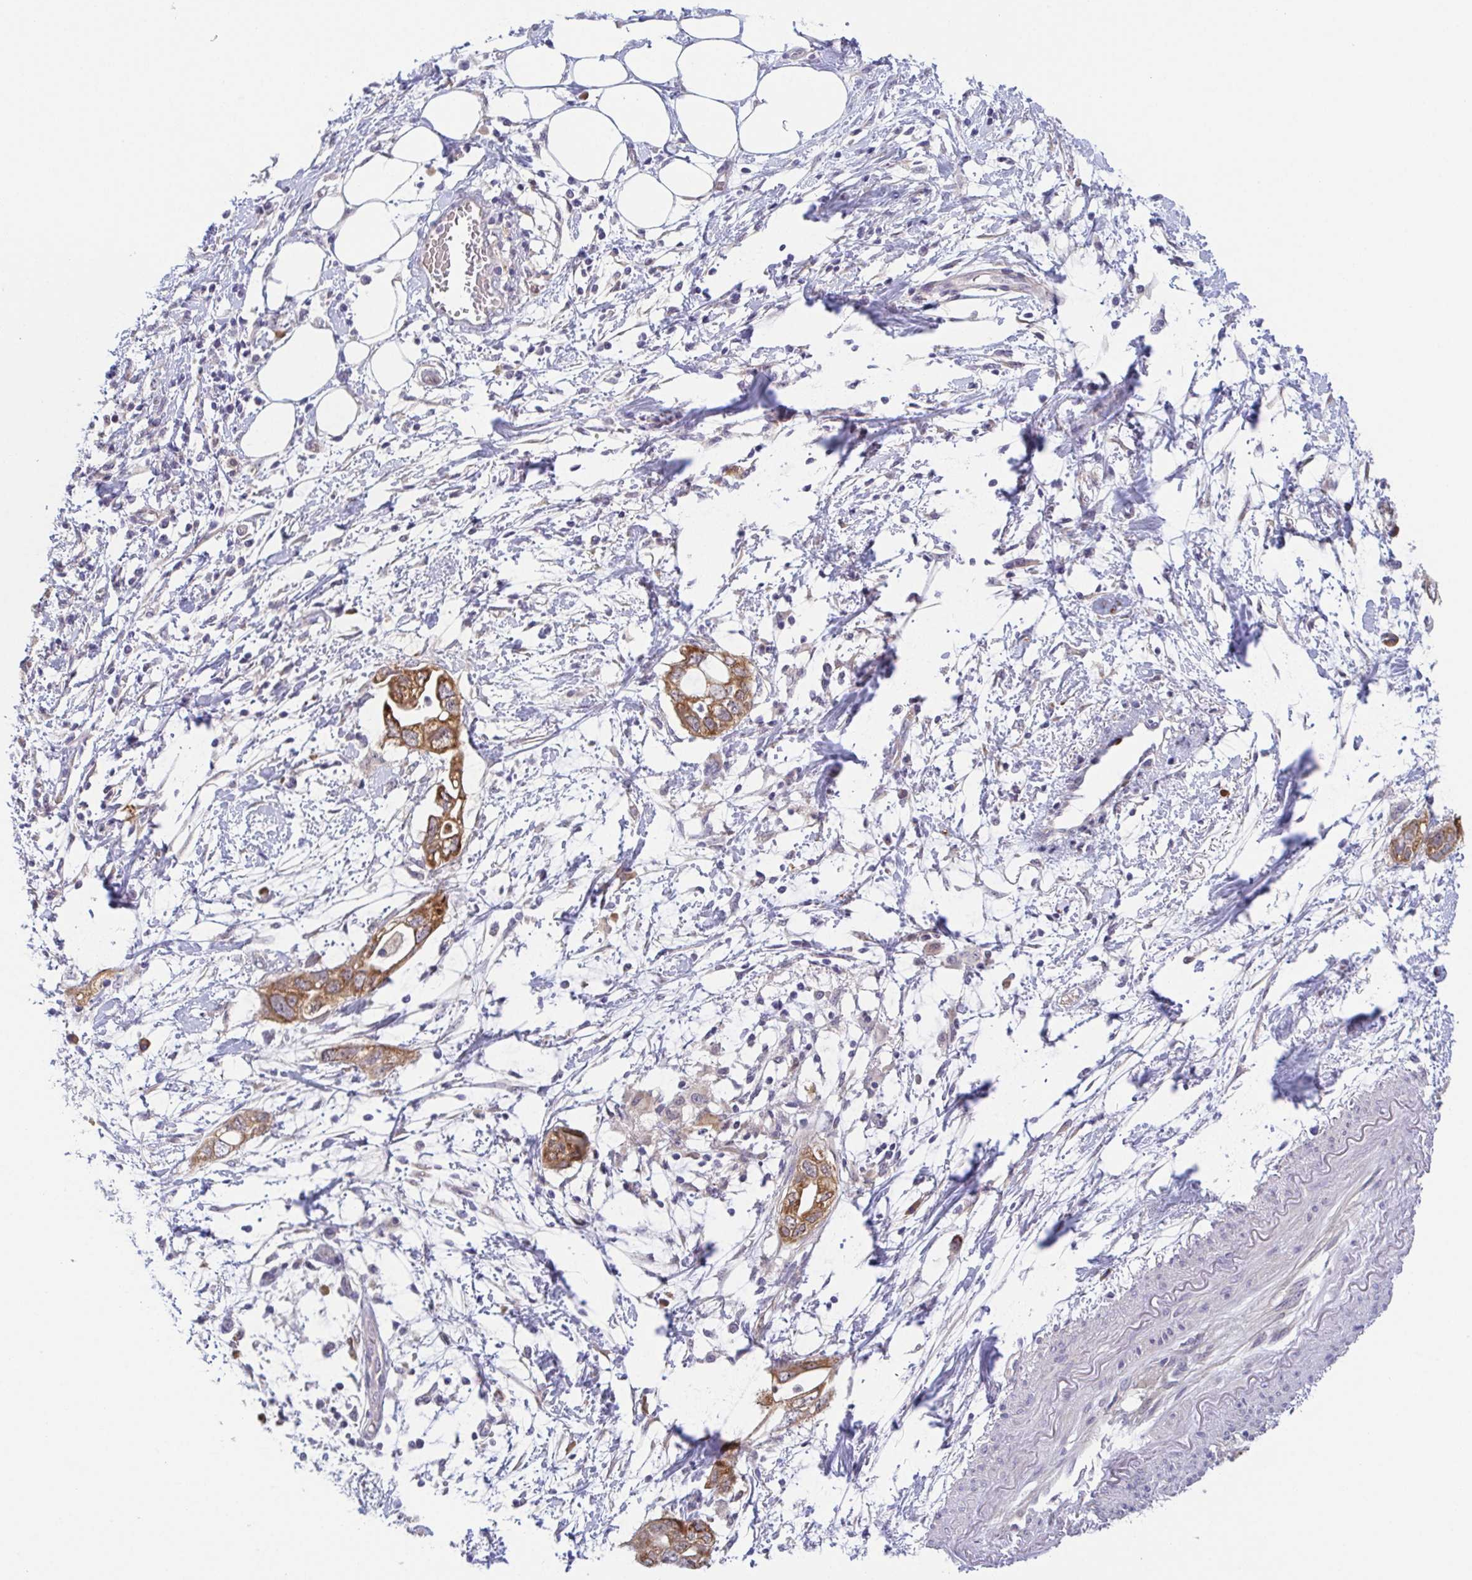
{"staining": {"intensity": "moderate", "quantity": ">75%", "location": "cytoplasmic/membranous"}, "tissue": "pancreatic cancer", "cell_type": "Tumor cells", "image_type": "cancer", "snomed": [{"axis": "morphology", "description": "Adenocarcinoma, NOS"}, {"axis": "topography", "description": "Pancreas"}], "caption": "Moderate cytoplasmic/membranous expression for a protein is seen in approximately >75% of tumor cells of pancreatic cancer using immunohistochemistry.", "gene": "BCL2L1", "patient": {"sex": "female", "age": 72}}